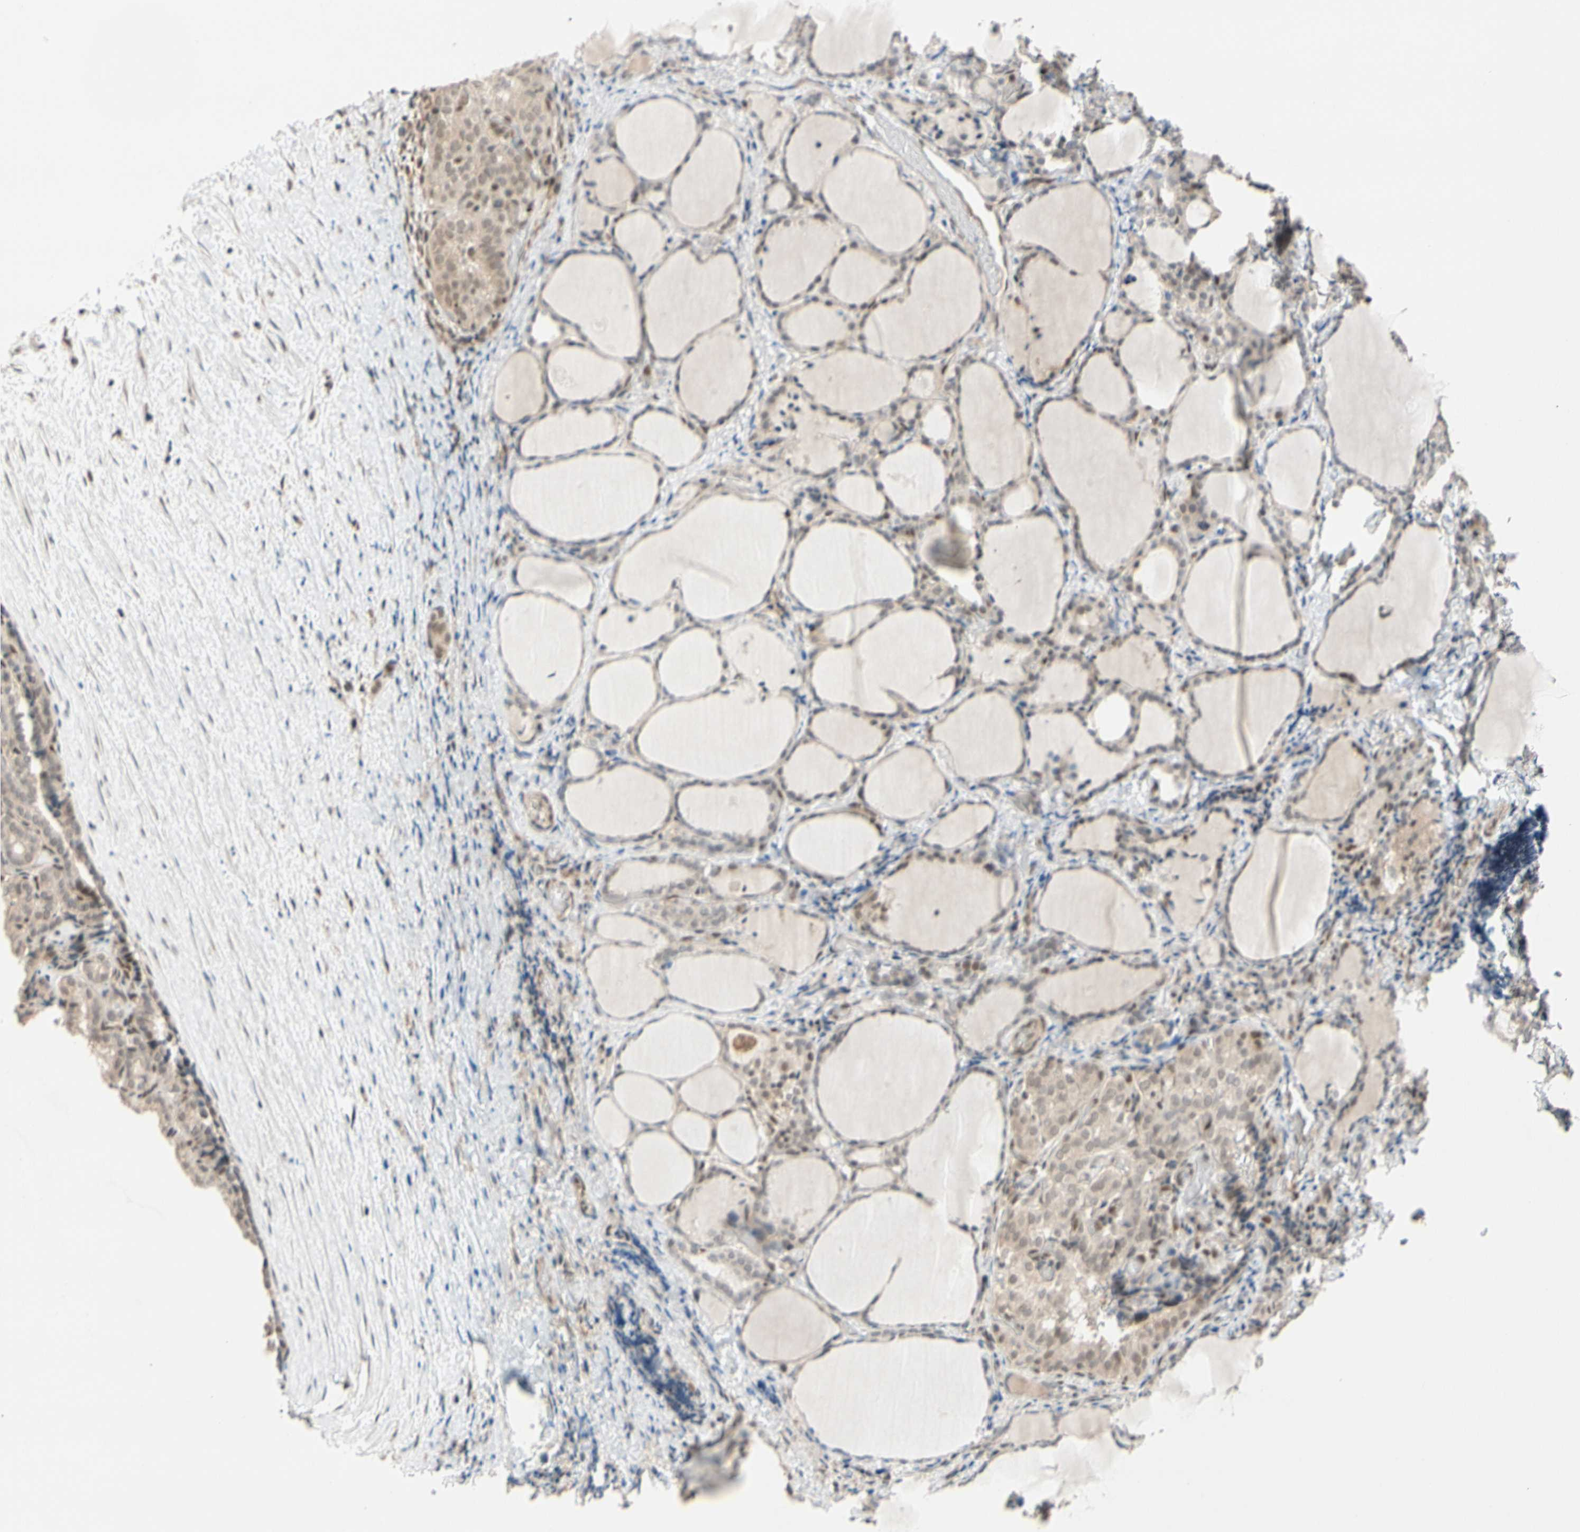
{"staining": {"intensity": "weak", "quantity": "25%-75%", "location": "cytoplasmic/membranous,nuclear"}, "tissue": "thyroid cancer", "cell_type": "Tumor cells", "image_type": "cancer", "snomed": [{"axis": "morphology", "description": "Normal tissue, NOS"}, {"axis": "morphology", "description": "Papillary adenocarcinoma, NOS"}, {"axis": "topography", "description": "Thyroid gland"}], "caption": "The photomicrograph reveals a brown stain indicating the presence of a protein in the cytoplasmic/membranous and nuclear of tumor cells in thyroid cancer (papillary adenocarcinoma).", "gene": "TAF4", "patient": {"sex": "female", "age": 30}}